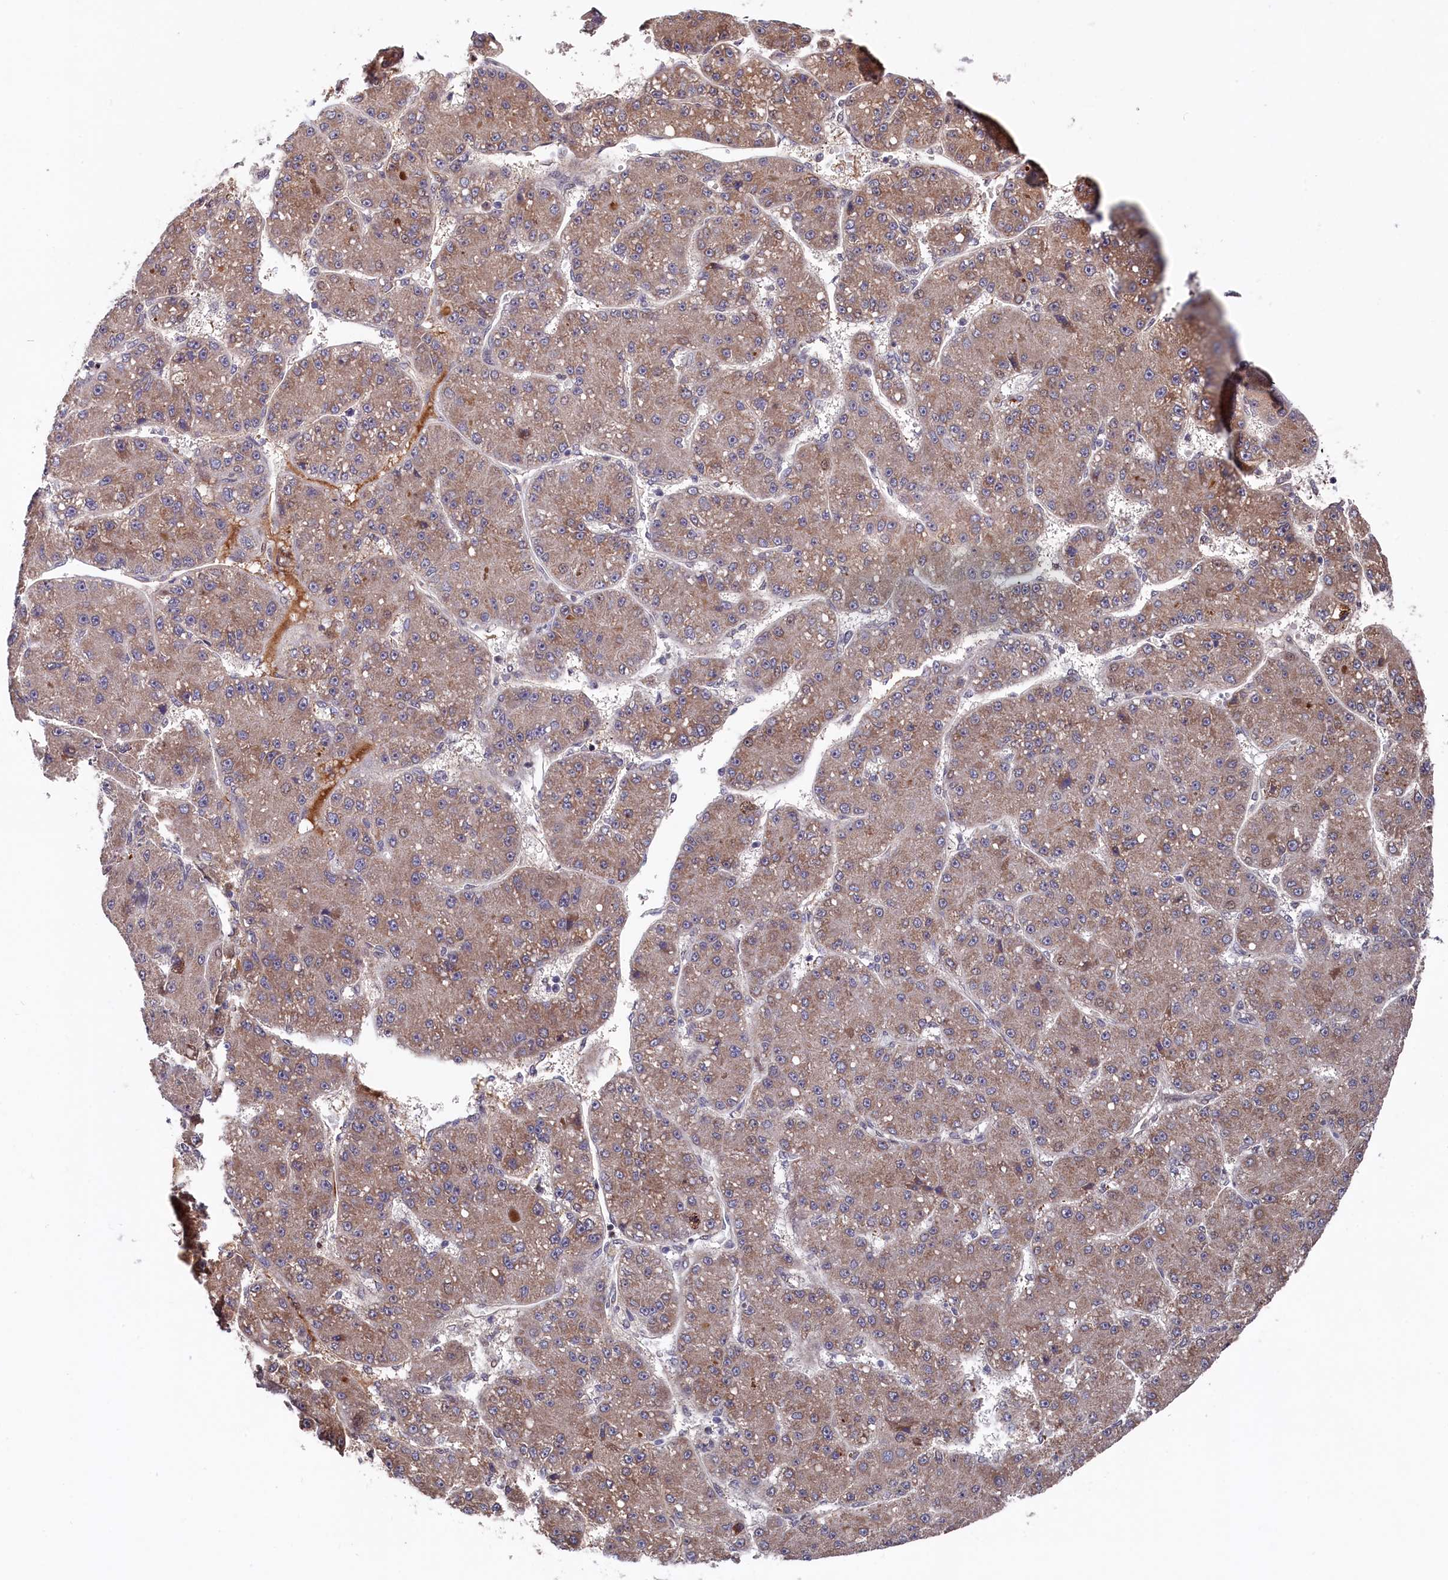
{"staining": {"intensity": "weak", "quantity": ">75%", "location": "cytoplasmic/membranous"}, "tissue": "liver cancer", "cell_type": "Tumor cells", "image_type": "cancer", "snomed": [{"axis": "morphology", "description": "Carcinoma, Hepatocellular, NOS"}, {"axis": "topography", "description": "Liver"}], "caption": "Weak cytoplasmic/membranous positivity is appreciated in about >75% of tumor cells in hepatocellular carcinoma (liver).", "gene": "CLPX", "patient": {"sex": "male", "age": 67}}